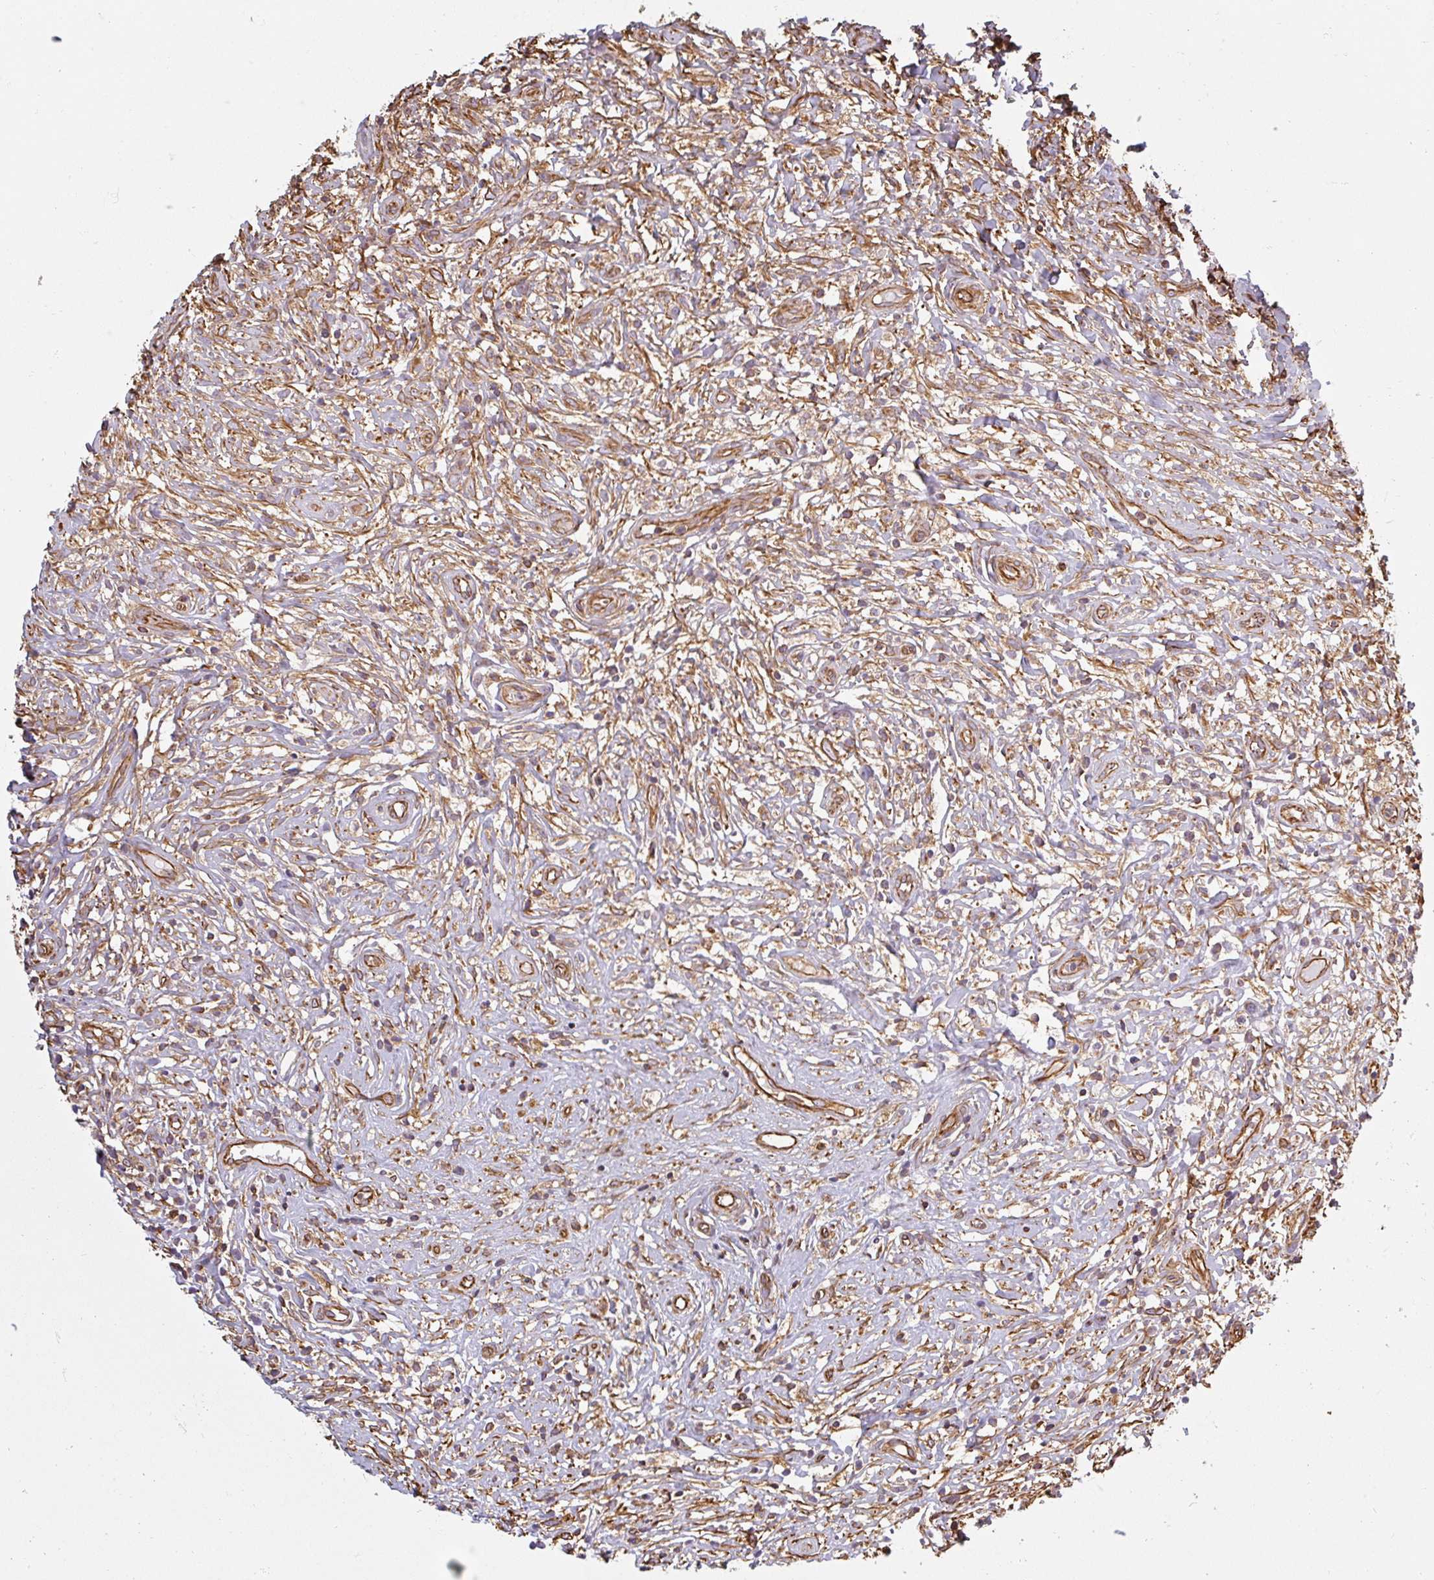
{"staining": {"intensity": "negative", "quantity": "none", "location": "none"}, "tissue": "lymphoma", "cell_type": "Tumor cells", "image_type": "cancer", "snomed": [{"axis": "morphology", "description": "Hodgkin's disease, NOS"}, {"axis": "topography", "description": "No Tissue"}], "caption": "Protein analysis of Hodgkin's disease displays no significant positivity in tumor cells.", "gene": "PPFIA1", "patient": {"sex": "female", "age": 21}}